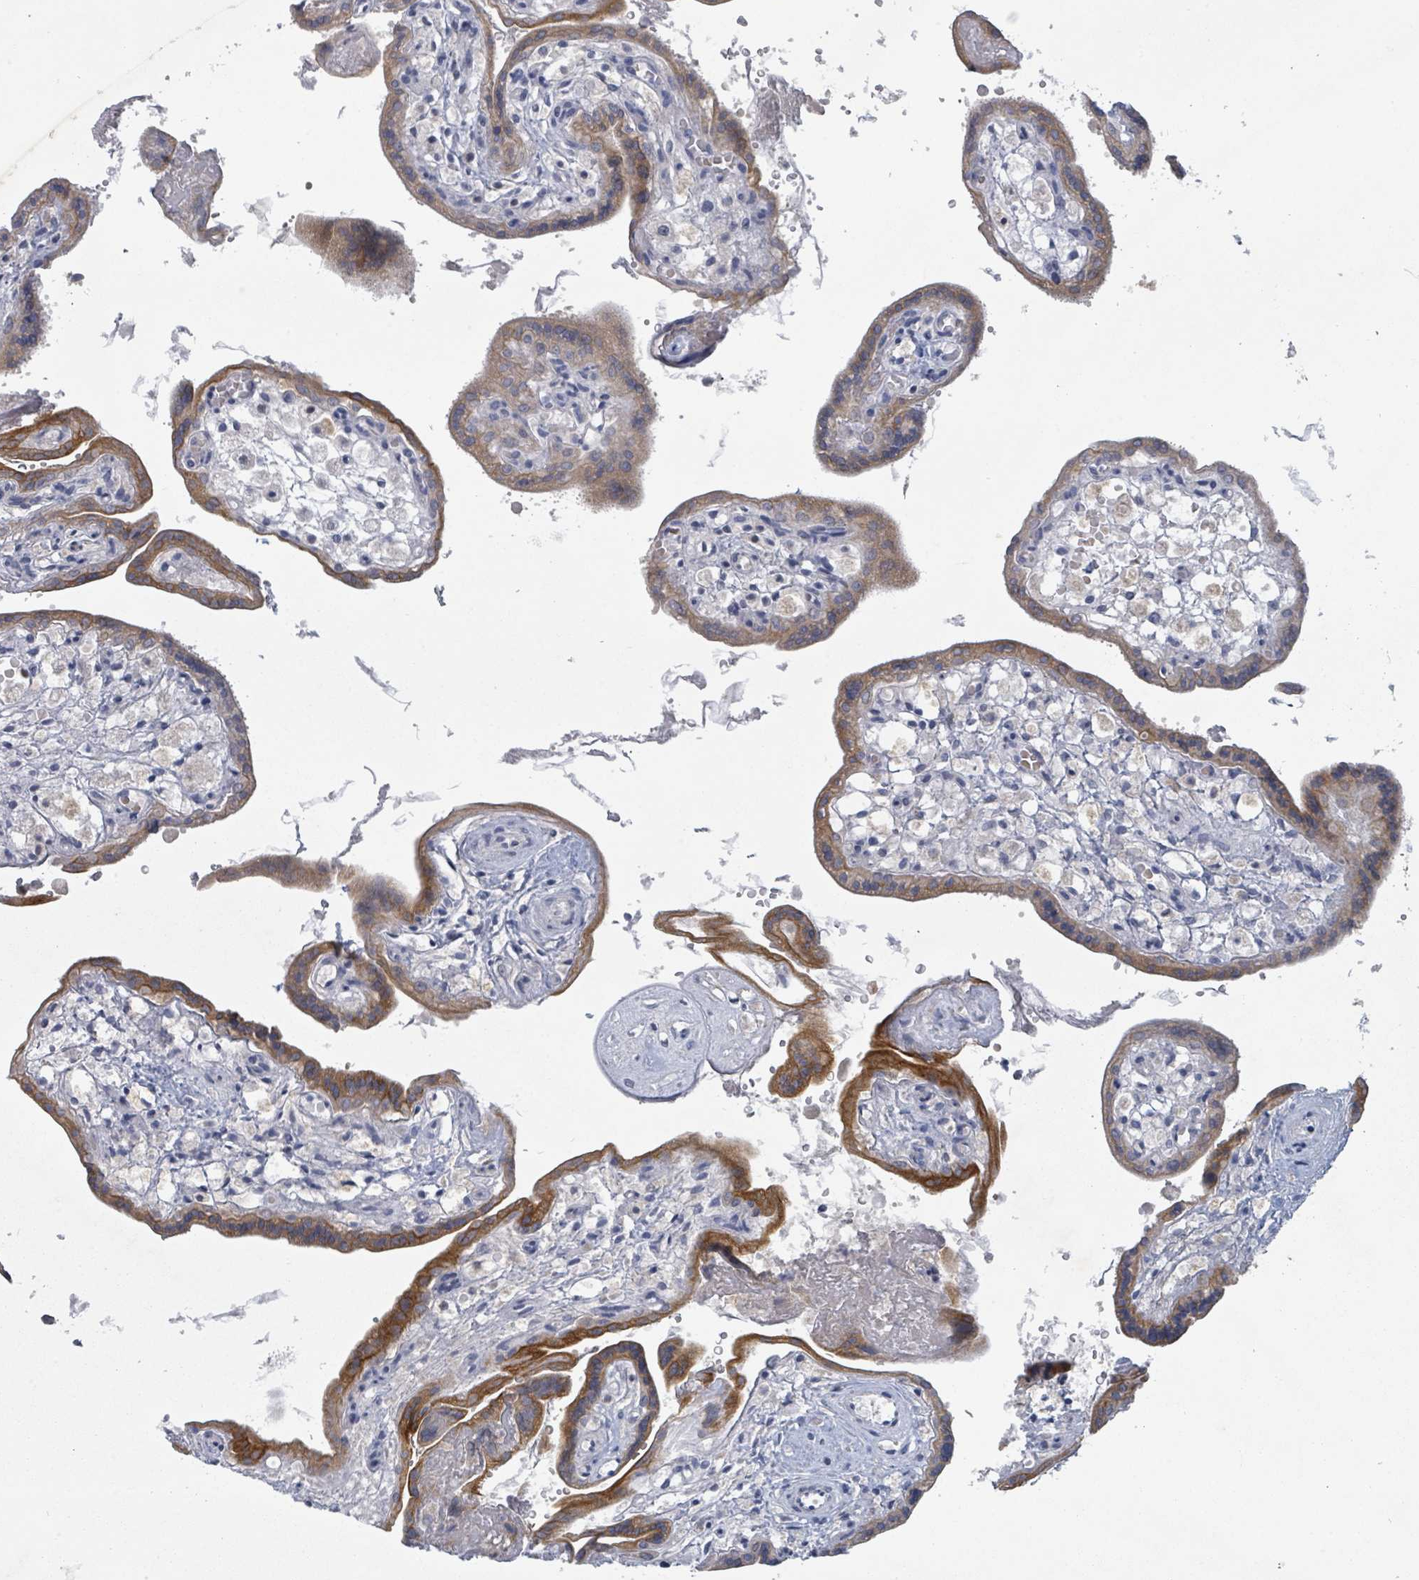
{"staining": {"intensity": "moderate", "quantity": "25%-75%", "location": "cytoplasmic/membranous,nuclear"}, "tissue": "placenta", "cell_type": "Trophoblastic cells", "image_type": "normal", "snomed": [{"axis": "morphology", "description": "Normal tissue, NOS"}, {"axis": "topography", "description": "Placenta"}], "caption": "Trophoblastic cells show medium levels of moderate cytoplasmic/membranous,nuclear positivity in about 25%-75% of cells in benign human placenta.", "gene": "BANP", "patient": {"sex": "female", "age": 37}}